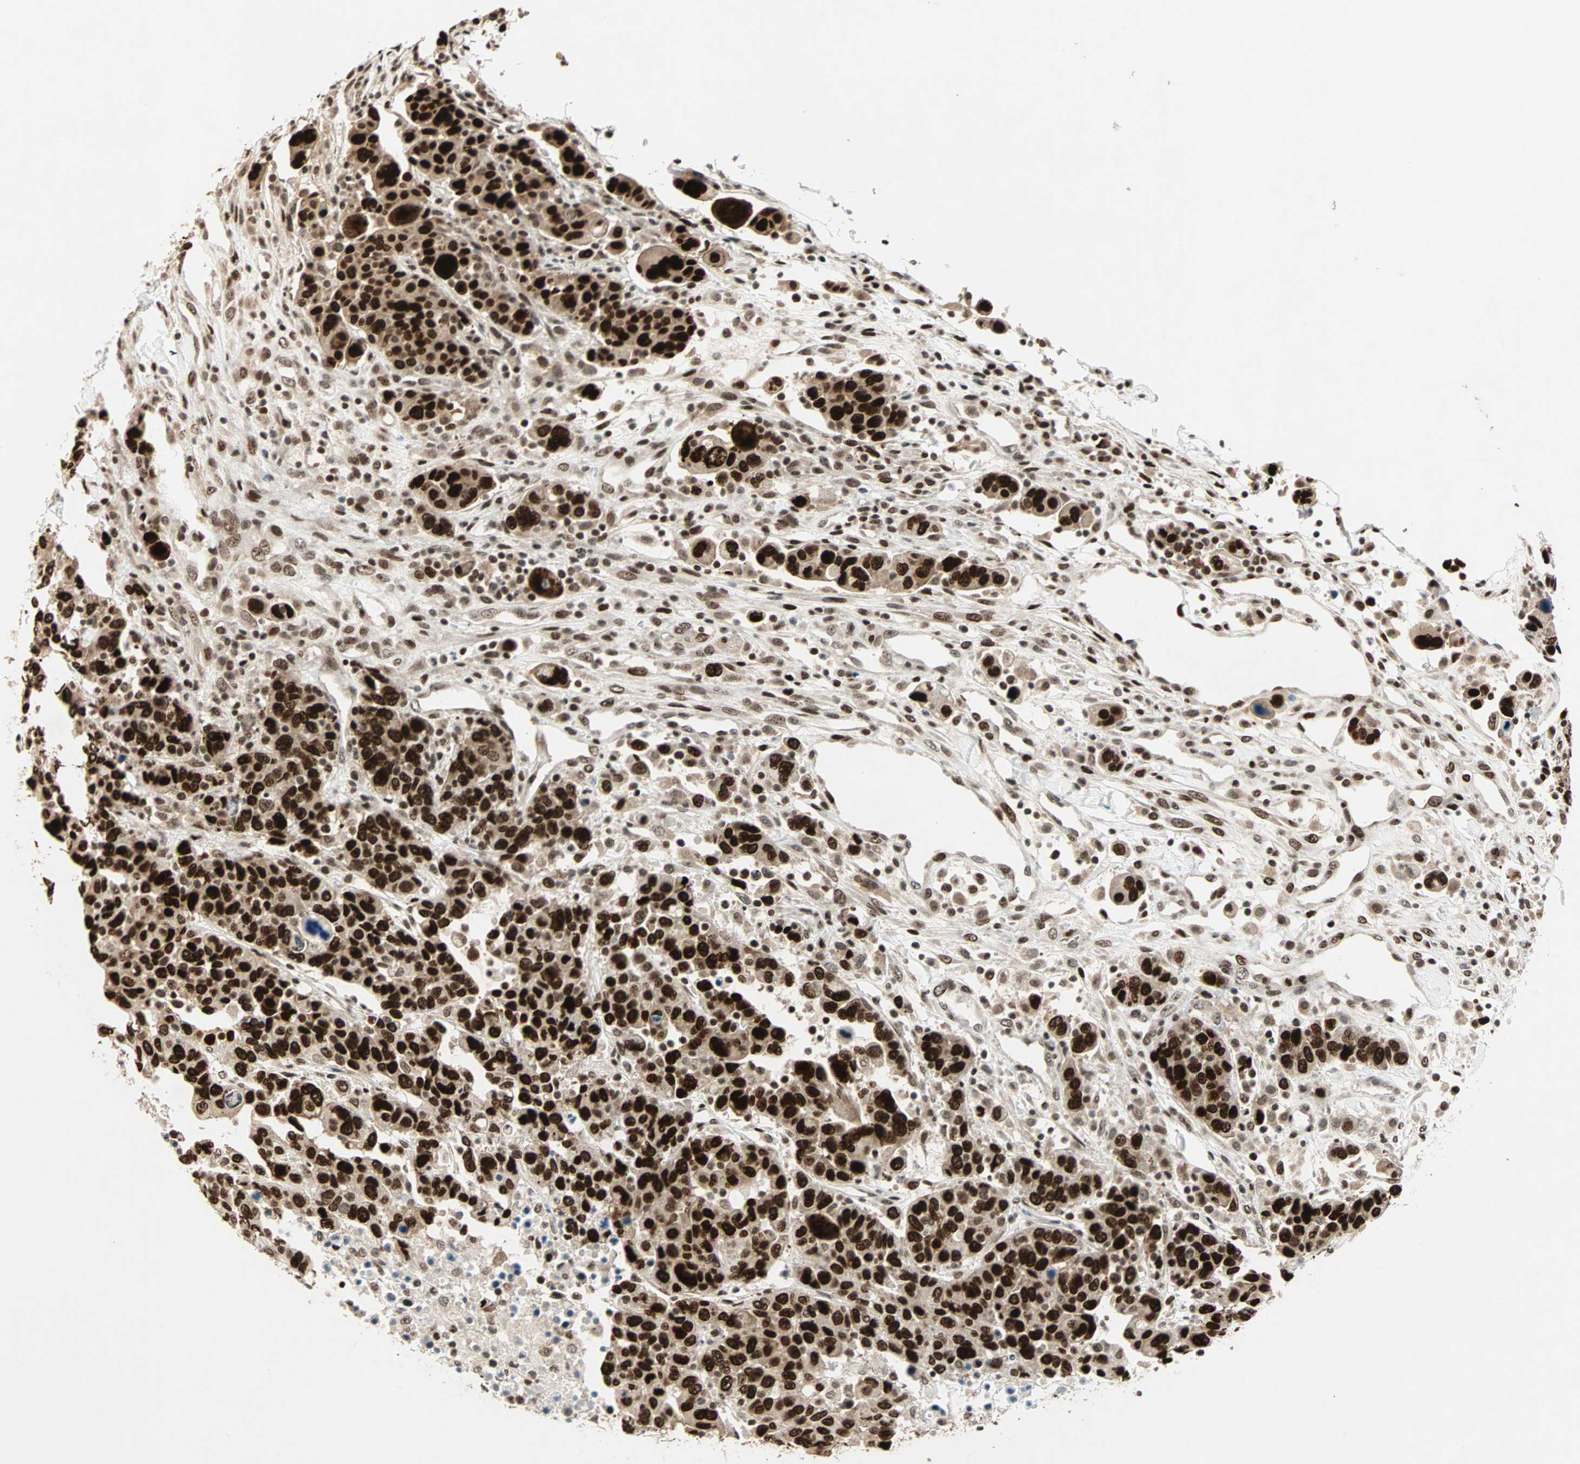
{"staining": {"intensity": "strong", "quantity": ">75%", "location": "nuclear"}, "tissue": "breast cancer", "cell_type": "Tumor cells", "image_type": "cancer", "snomed": [{"axis": "morphology", "description": "Duct carcinoma"}, {"axis": "topography", "description": "Breast"}], "caption": "This is an image of IHC staining of breast intraductal carcinoma, which shows strong positivity in the nuclear of tumor cells.", "gene": "MDC1", "patient": {"sex": "female", "age": 37}}